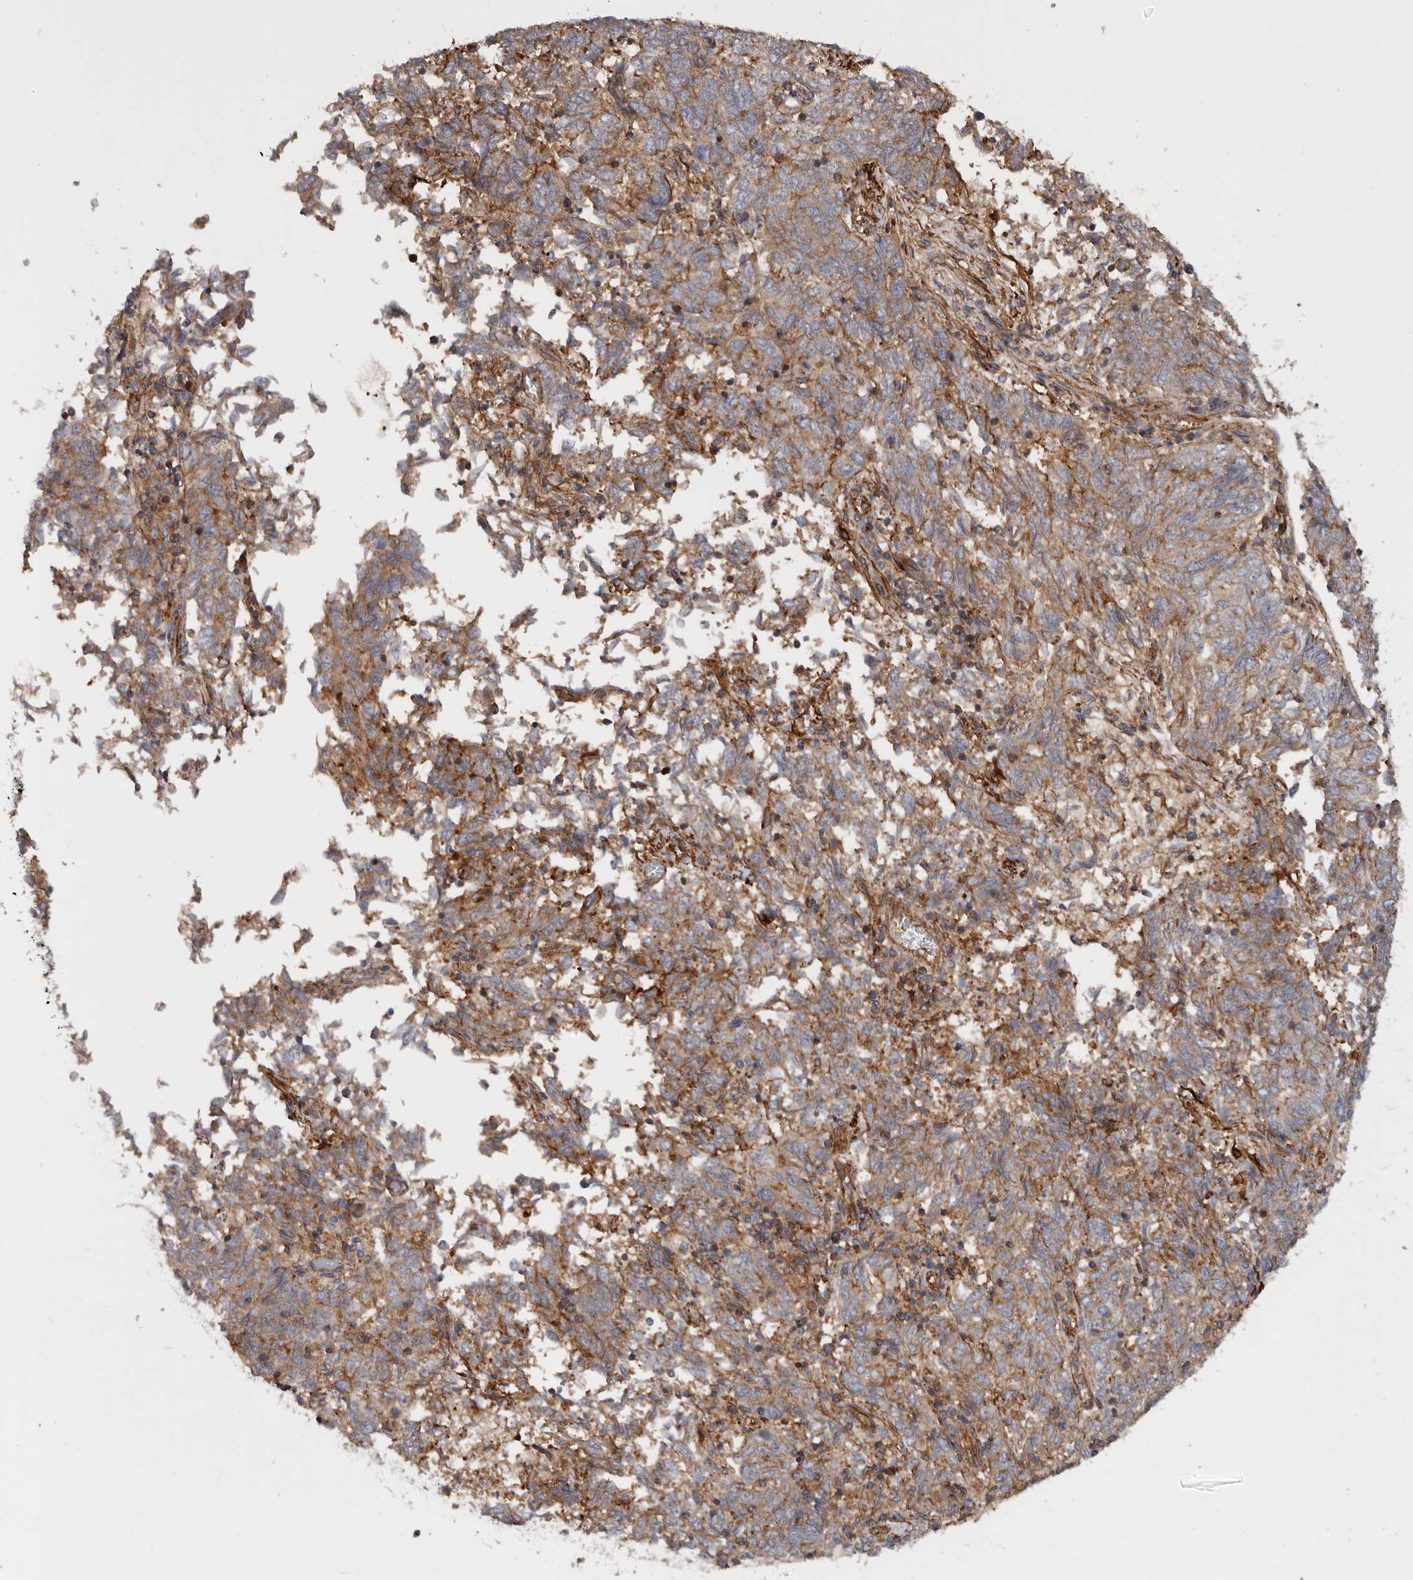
{"staining": {"intensity": "moderate", "quantity": ">75%", "location": "cytoplasmic/membranous"}, "tissue": "endometrial cancer", "cell_type": "Tumor cells", "image_type": "cancer", "snomed": [{"axis": "morphology", "description": "Adenocarcinoma, NOS"}, {"axis": "topography", "description": "Endometrium"}], "caption": "An image of endometrial cancer stained for a protein demonstrates moderate cytoplasmic/membranous brown staining in tumor cells.", "gene": "TMC7", "patient": {"sex": "female", "age": 80}}